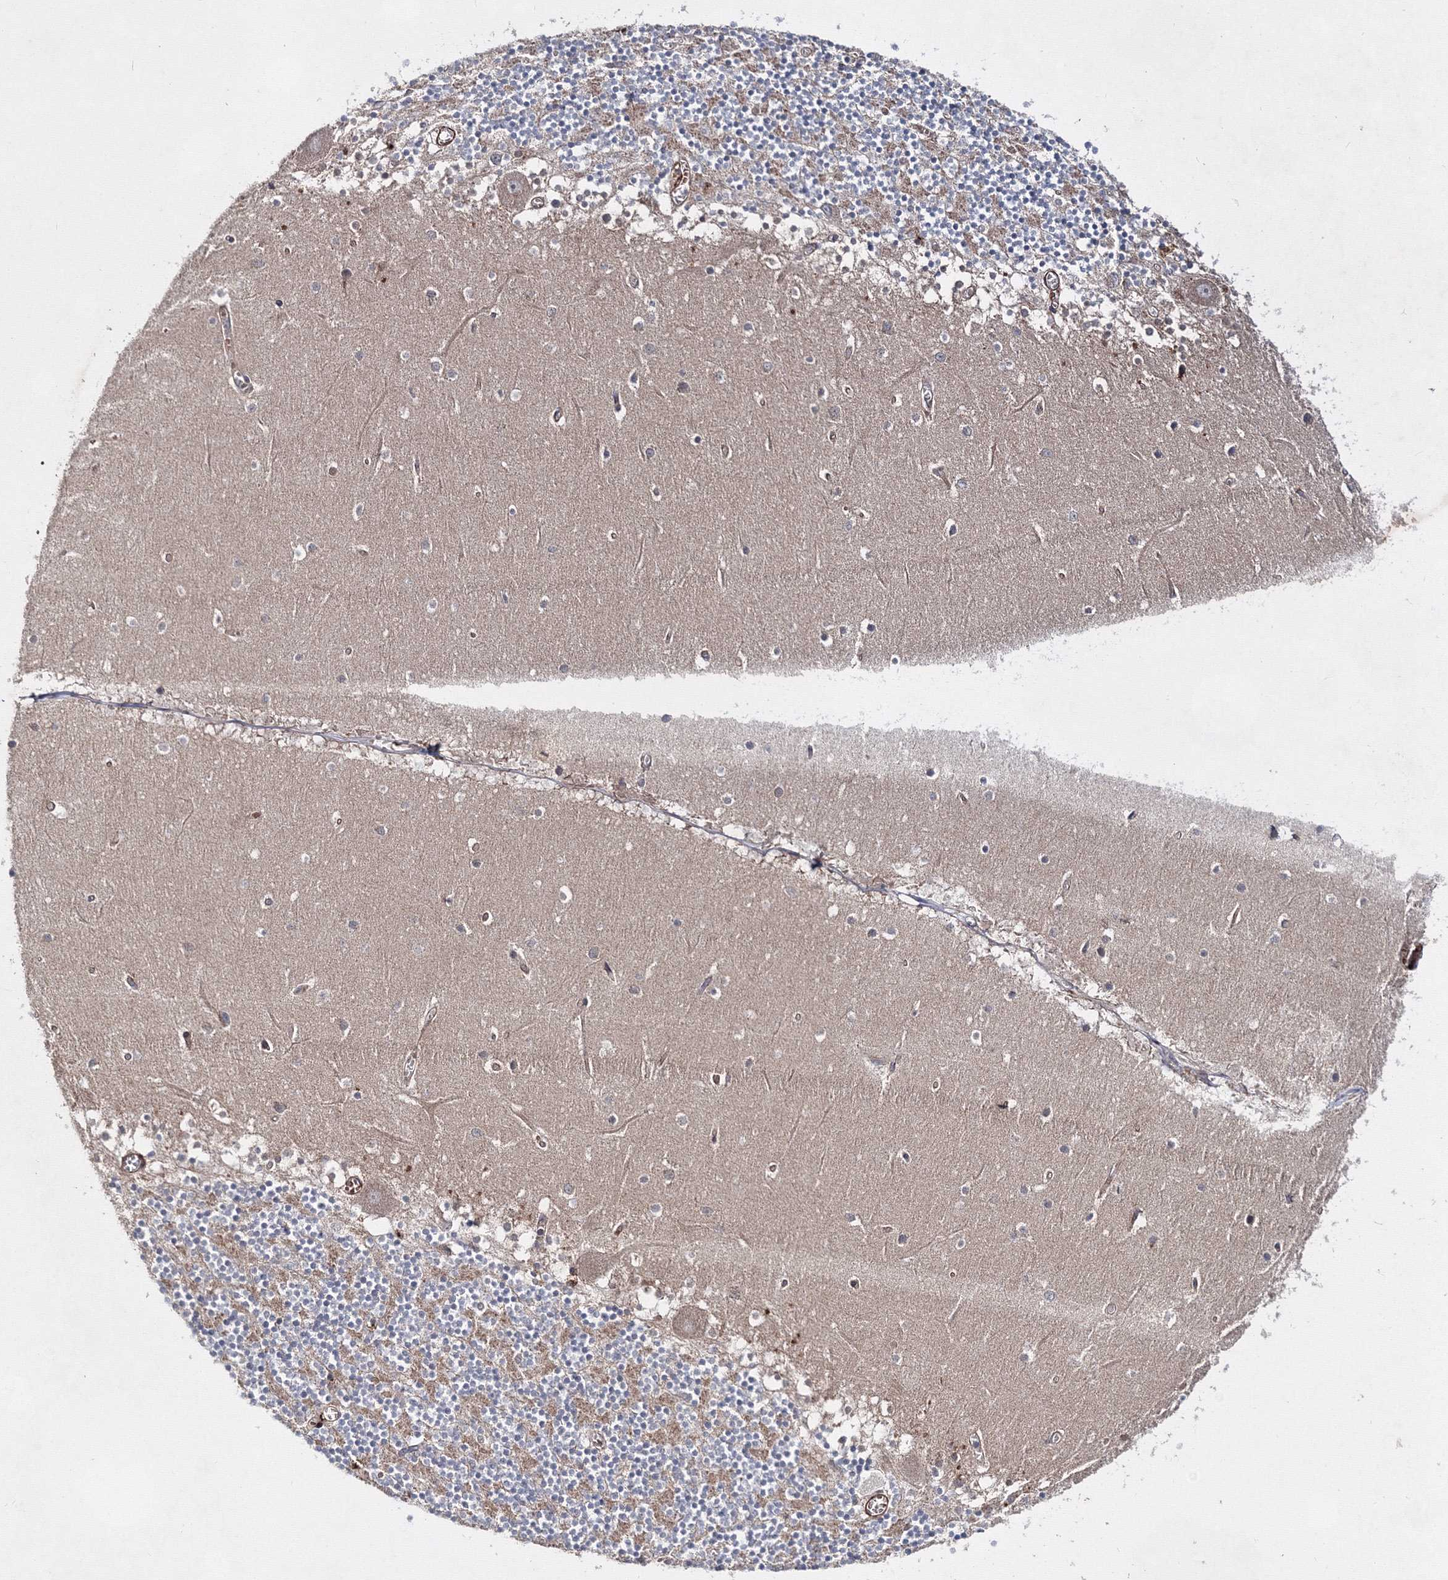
{"staining": {"intensity": "moderate", "quantity": "25%-75%", "location": "cytoplasmic/membranous"}, "tissue": "cerebellum", "cell_type": "Cells in granular layer", "image_type": "normal", "snomed": [{"axis": "morphology", "description": "Normal tissue, NOS"}, {"axis": "topography", "description": "Cerebellum"}], "caption": "Cells in granular layer demonstrate medium levels of moderate cytoplasmic/membranous positivity in approximately 25%-75% of cells in unremarkable cerebellum.", "gene": "GFM1", "patient": {"sex": "female", "age": 28}}